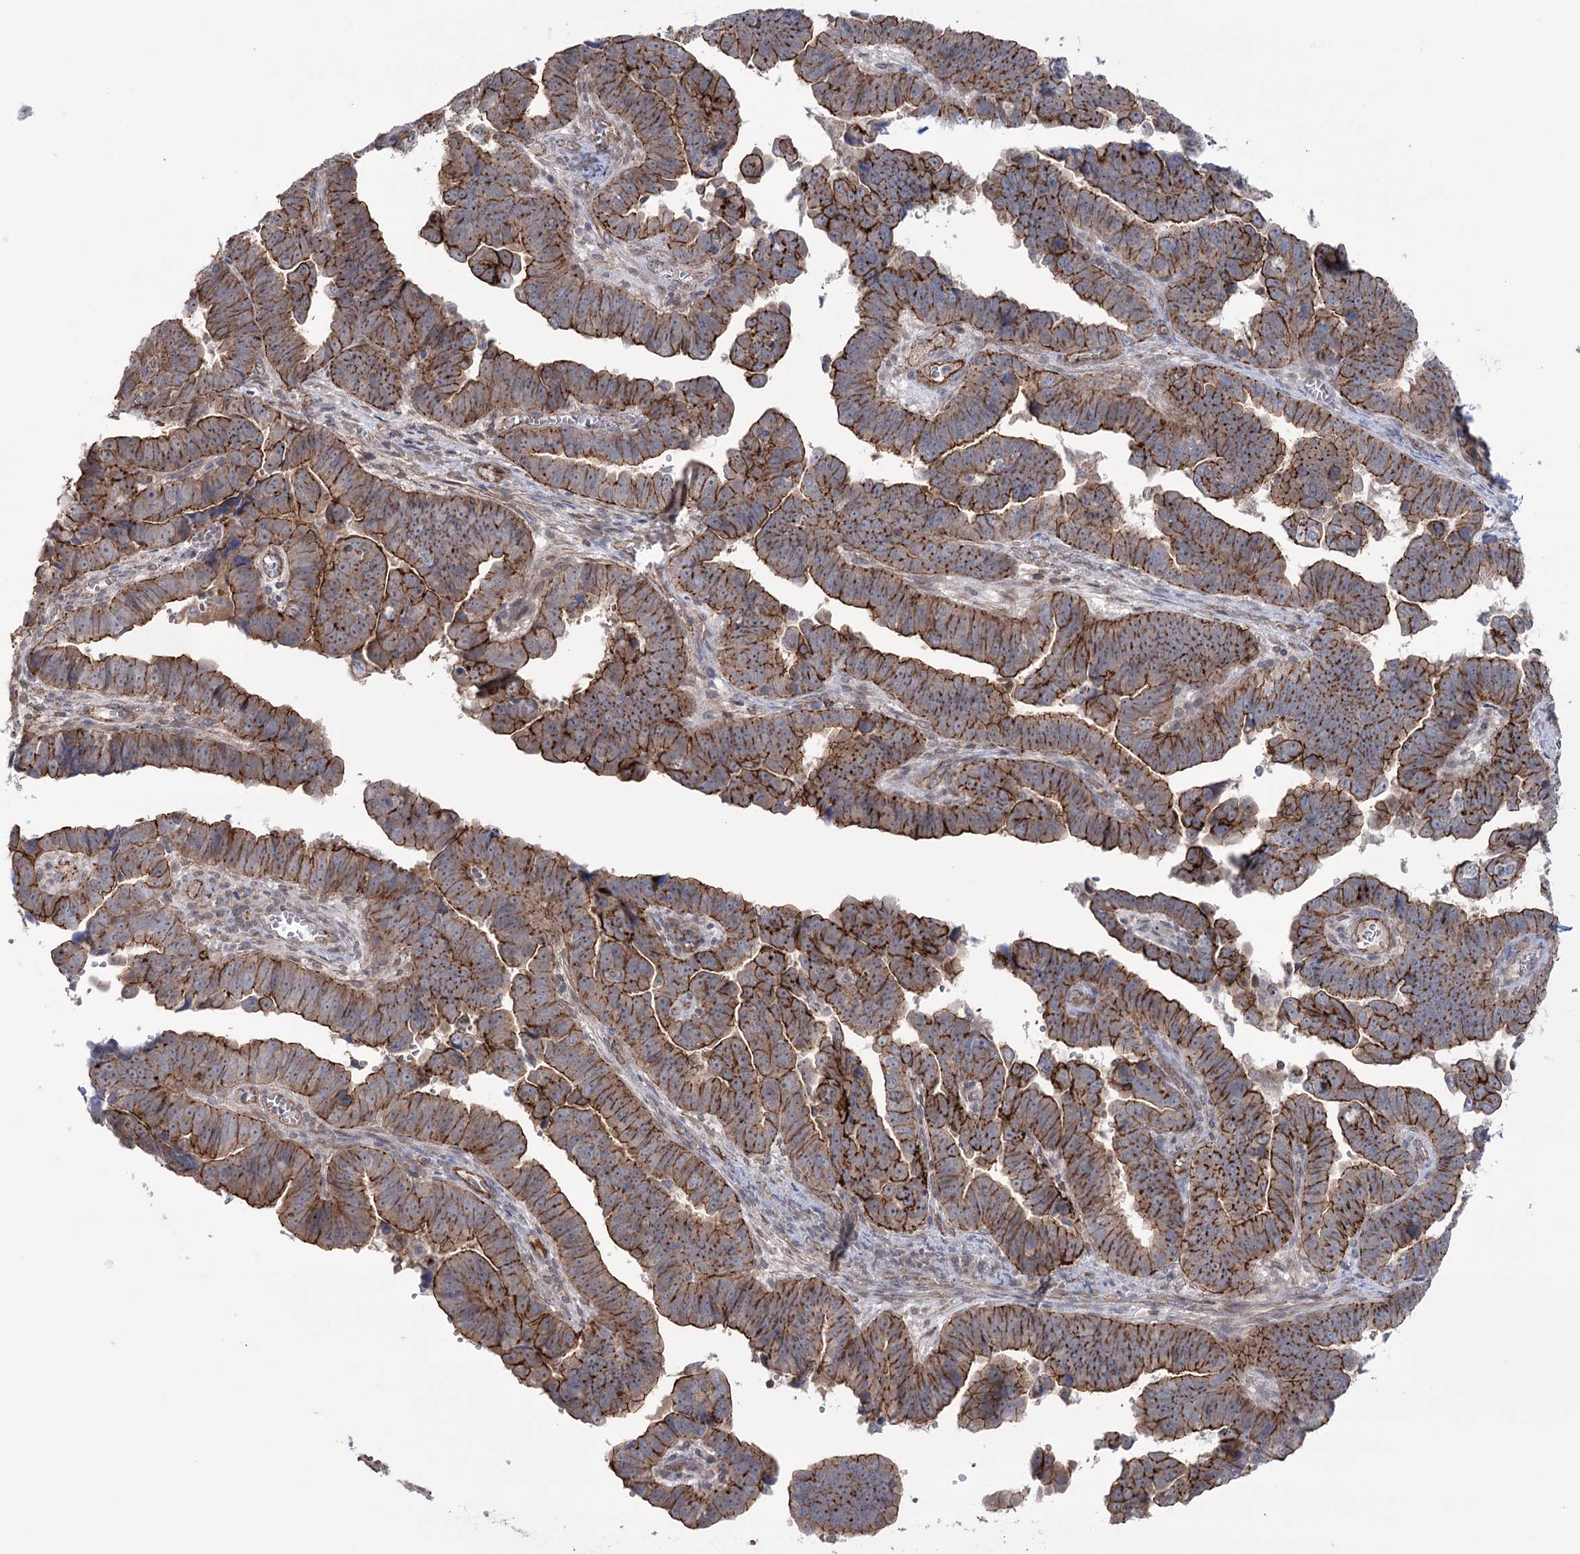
{"staining": {"intensity": "moderate", "quantity": ">75%", "location": "cytoplasmic/membranous"}, "tissue": "endometrial cancer", "cell_type": "Tumor cells", "image_type": "cancer", "snomed": [{"axis": "morphology", "description": "Adenocarcinoma, NOS"}, {"axis": "topography", "description": "Endometrium"}], "caption": "Immunohistochemical staining of human endometrial adenocarcinoma demonstrates moderate cytoplasmic/membranous protein staining in approximately >75% of tumor cells. The staining was performed using DAB (3,3'-diaminobenzidine), with brown indicating positive protein expression. Nuclei are stained blue with hematoxylin.", "gene": "TRIM71", "patient": {"sex": "female", "age": 75}}